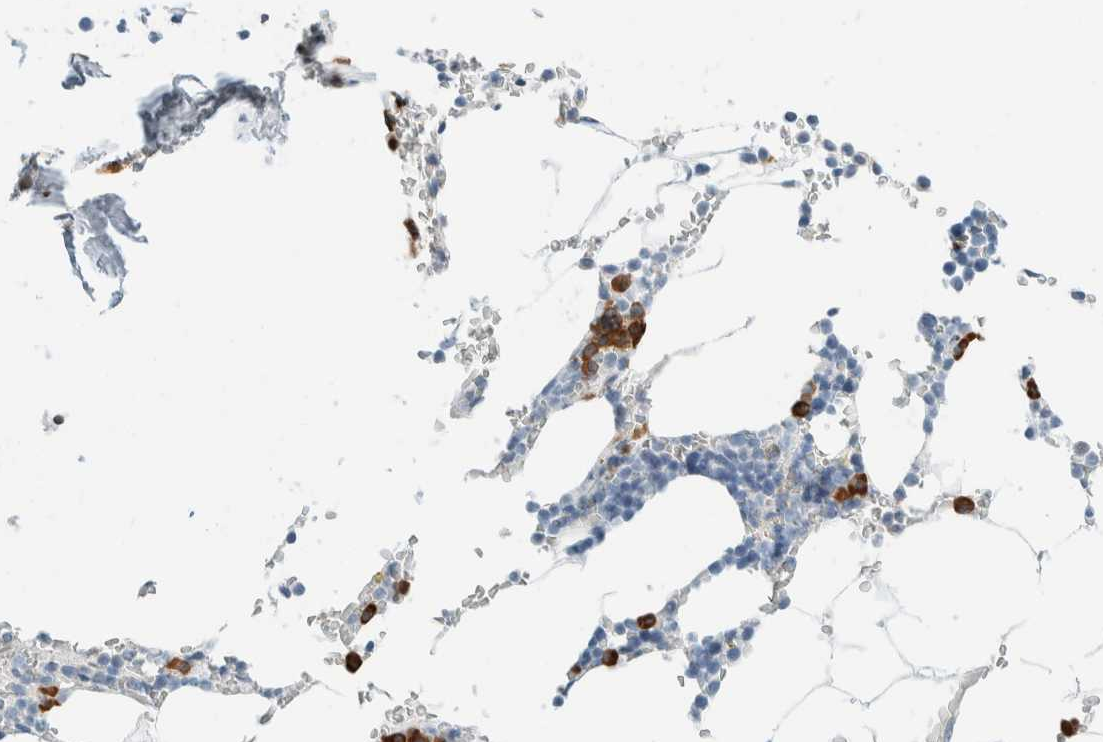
{"staining": {"intensity": "strong", "quantity": "<25%", "location": "cytoplasmic/membranous"}, "tissue": "bone marrow", "cell_type": "Hematopoietic cells", "image_type": "normal", "snomed": [{"axis": "morphology", "description": "Normal tissue, NOS"}, {"axis": "topography", "description": "Bone marrow"}], "caption": "IHC of unremarkable bone marrow reveals medium levels of strong cytoplasmic/membranous staining in about <25% of hematopoietic cells.", "gene": "ARHGAP27", "patient": {"sex": "male", "age": 70}}